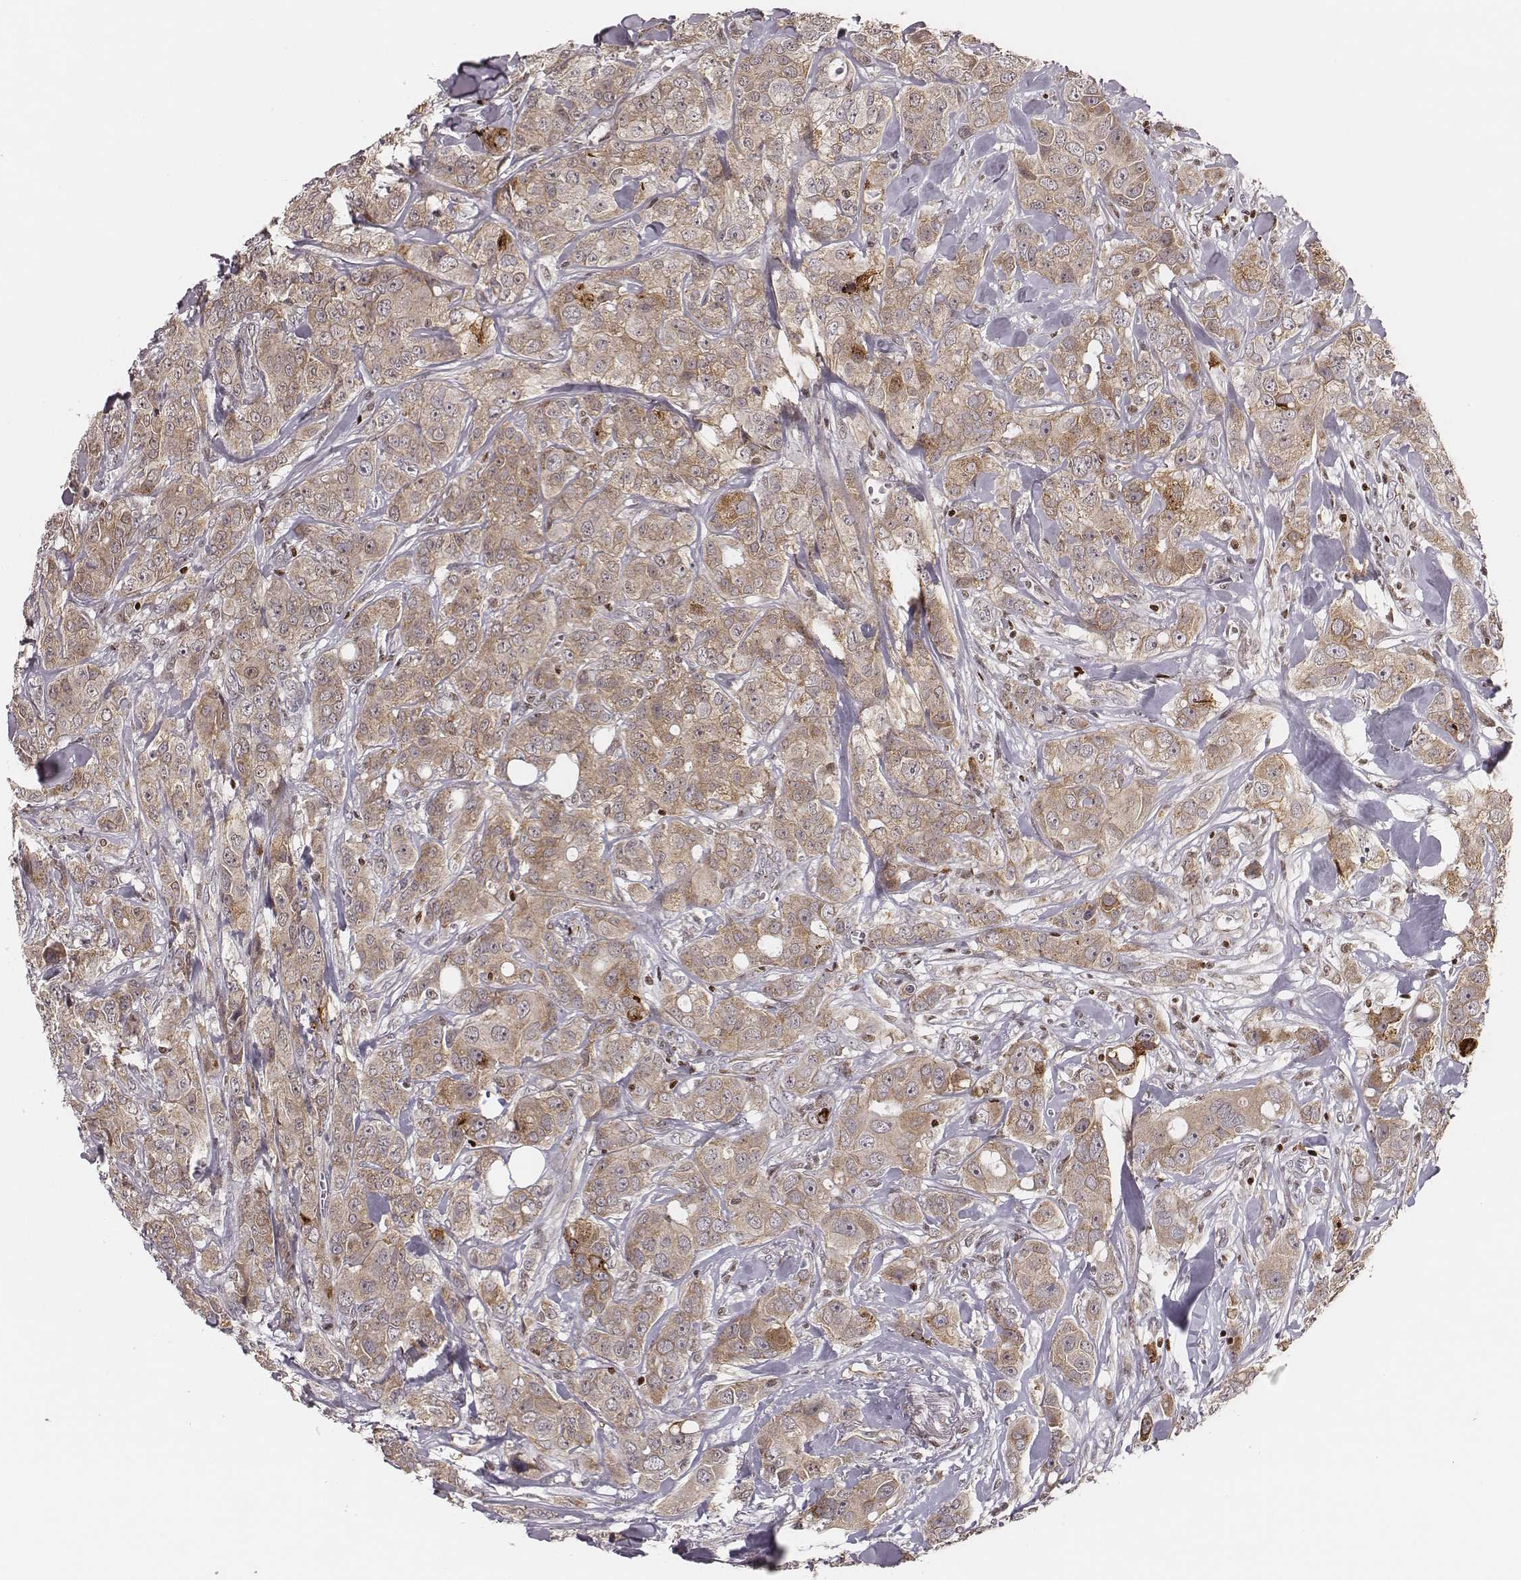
{"staining": {"intensity": "weak", "quantity": ">75%", "location": "cytoplasmic/membranous"}, "tissue": "breast cancer", "cell_type": "Tumor cells", "image_type": "cancer", "snomed": [{"axis": "morphology", "description": "Duct carcinoma"}, {"axis": "topography", "description": "Breast"}], "caption": "Protein expression by immunohistochemistry (IHC) shows weak cytoplasmic/membranous expression in about >75% of tumor cells in infiltrating ductal carcinoma (breast).", "gene": "WDR59", "patient": {"sex": "female", "age": 43}}